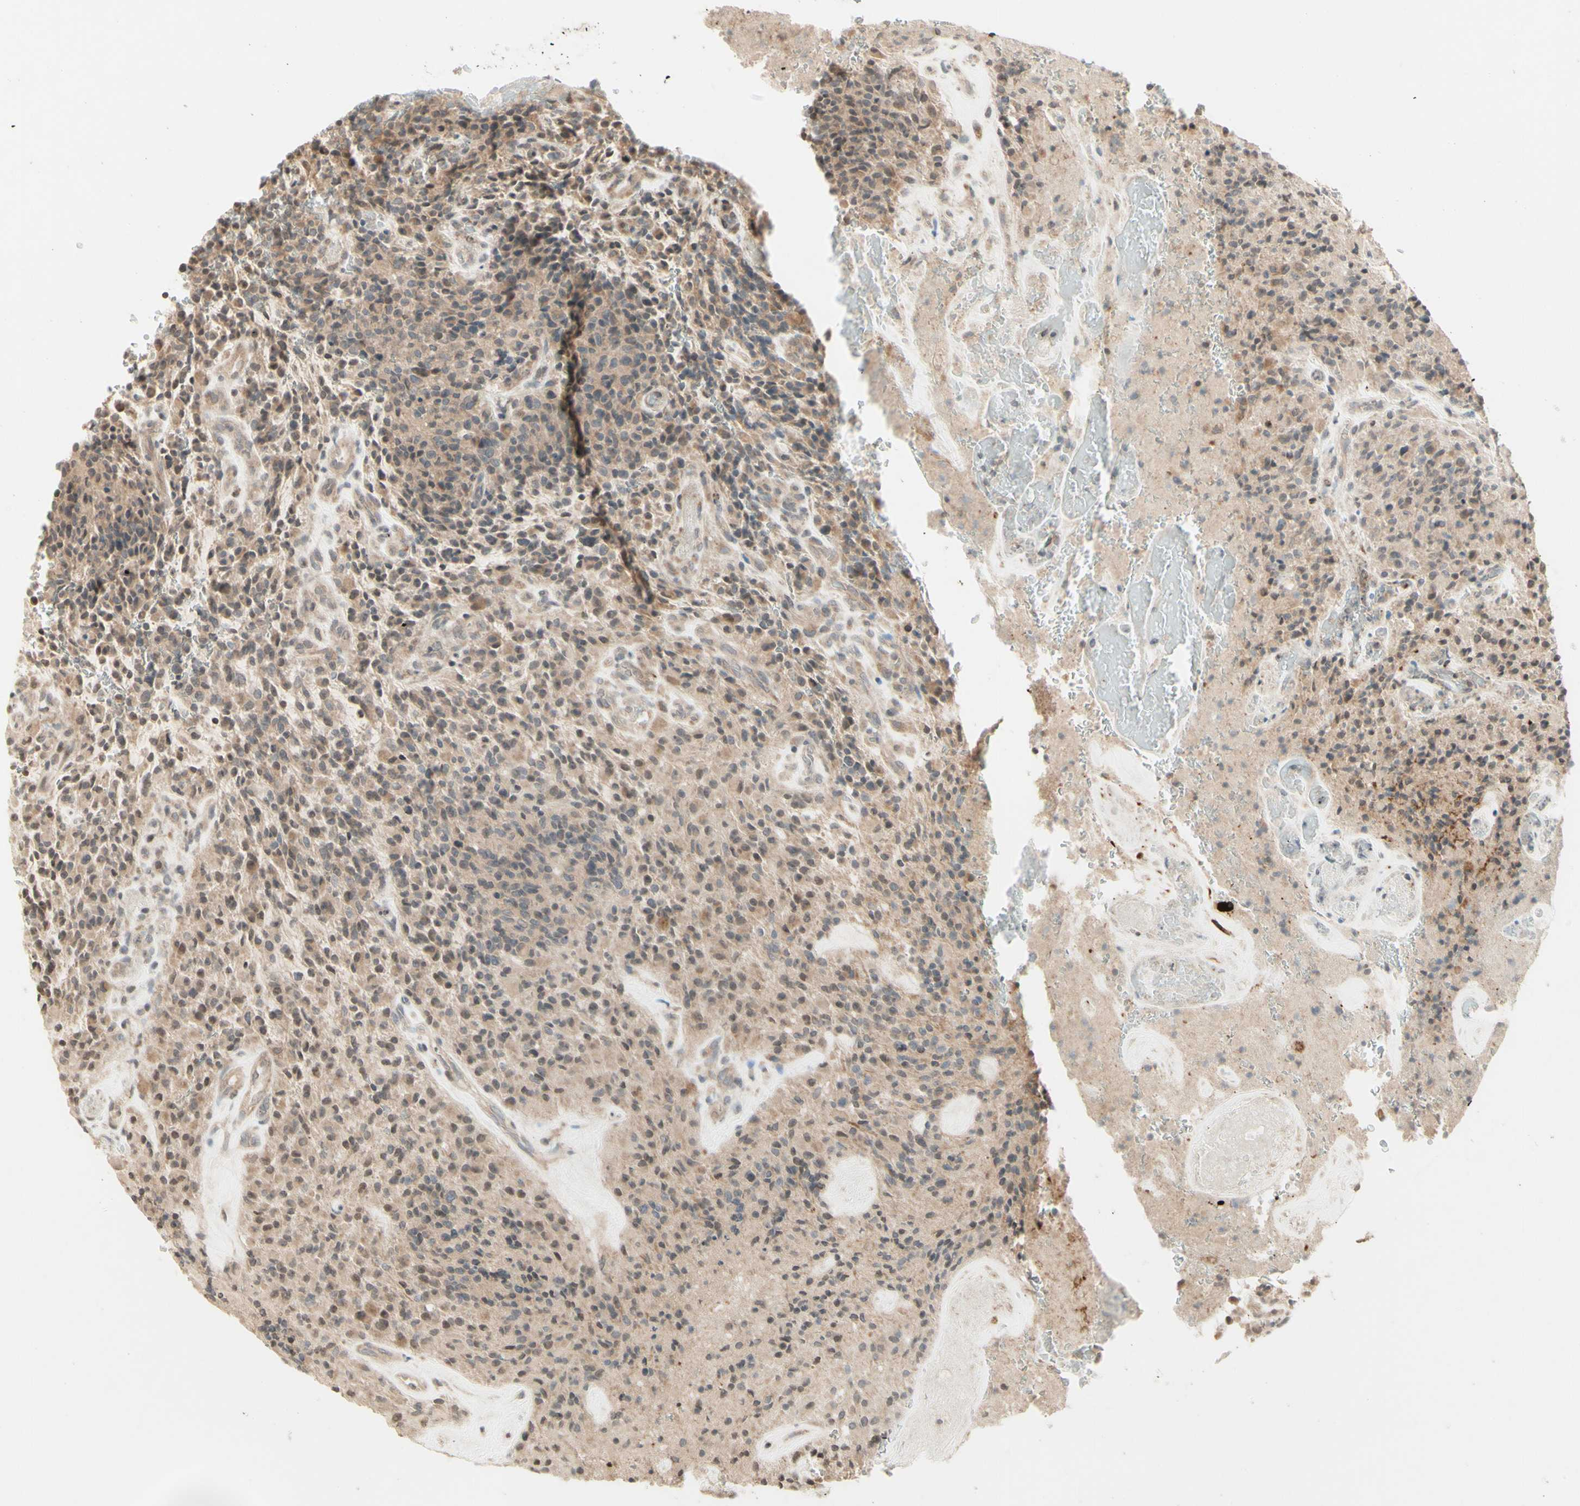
{"staining": {"intensity": "weak", "quantity": "<25%", "location": "cytoplasmic/membranous"}, "tissue": "glioma", "cell_type": "Tumor cells", "image_type": "cancer", "snomed": [{"axis": "morphology", "description": "Glioma, malignant, High grade"}, {"axis": "topography", "description": "Brain"}], "caption": "Tumor cells show no significant staining in malignant glioma (high-grade). (DAB (3,3'-diaminobenzidine) IHC visualized using brightfield microscopy, high magnification).", "gene": "ZW10", "patient": {"sex": "male", "age": 71}}